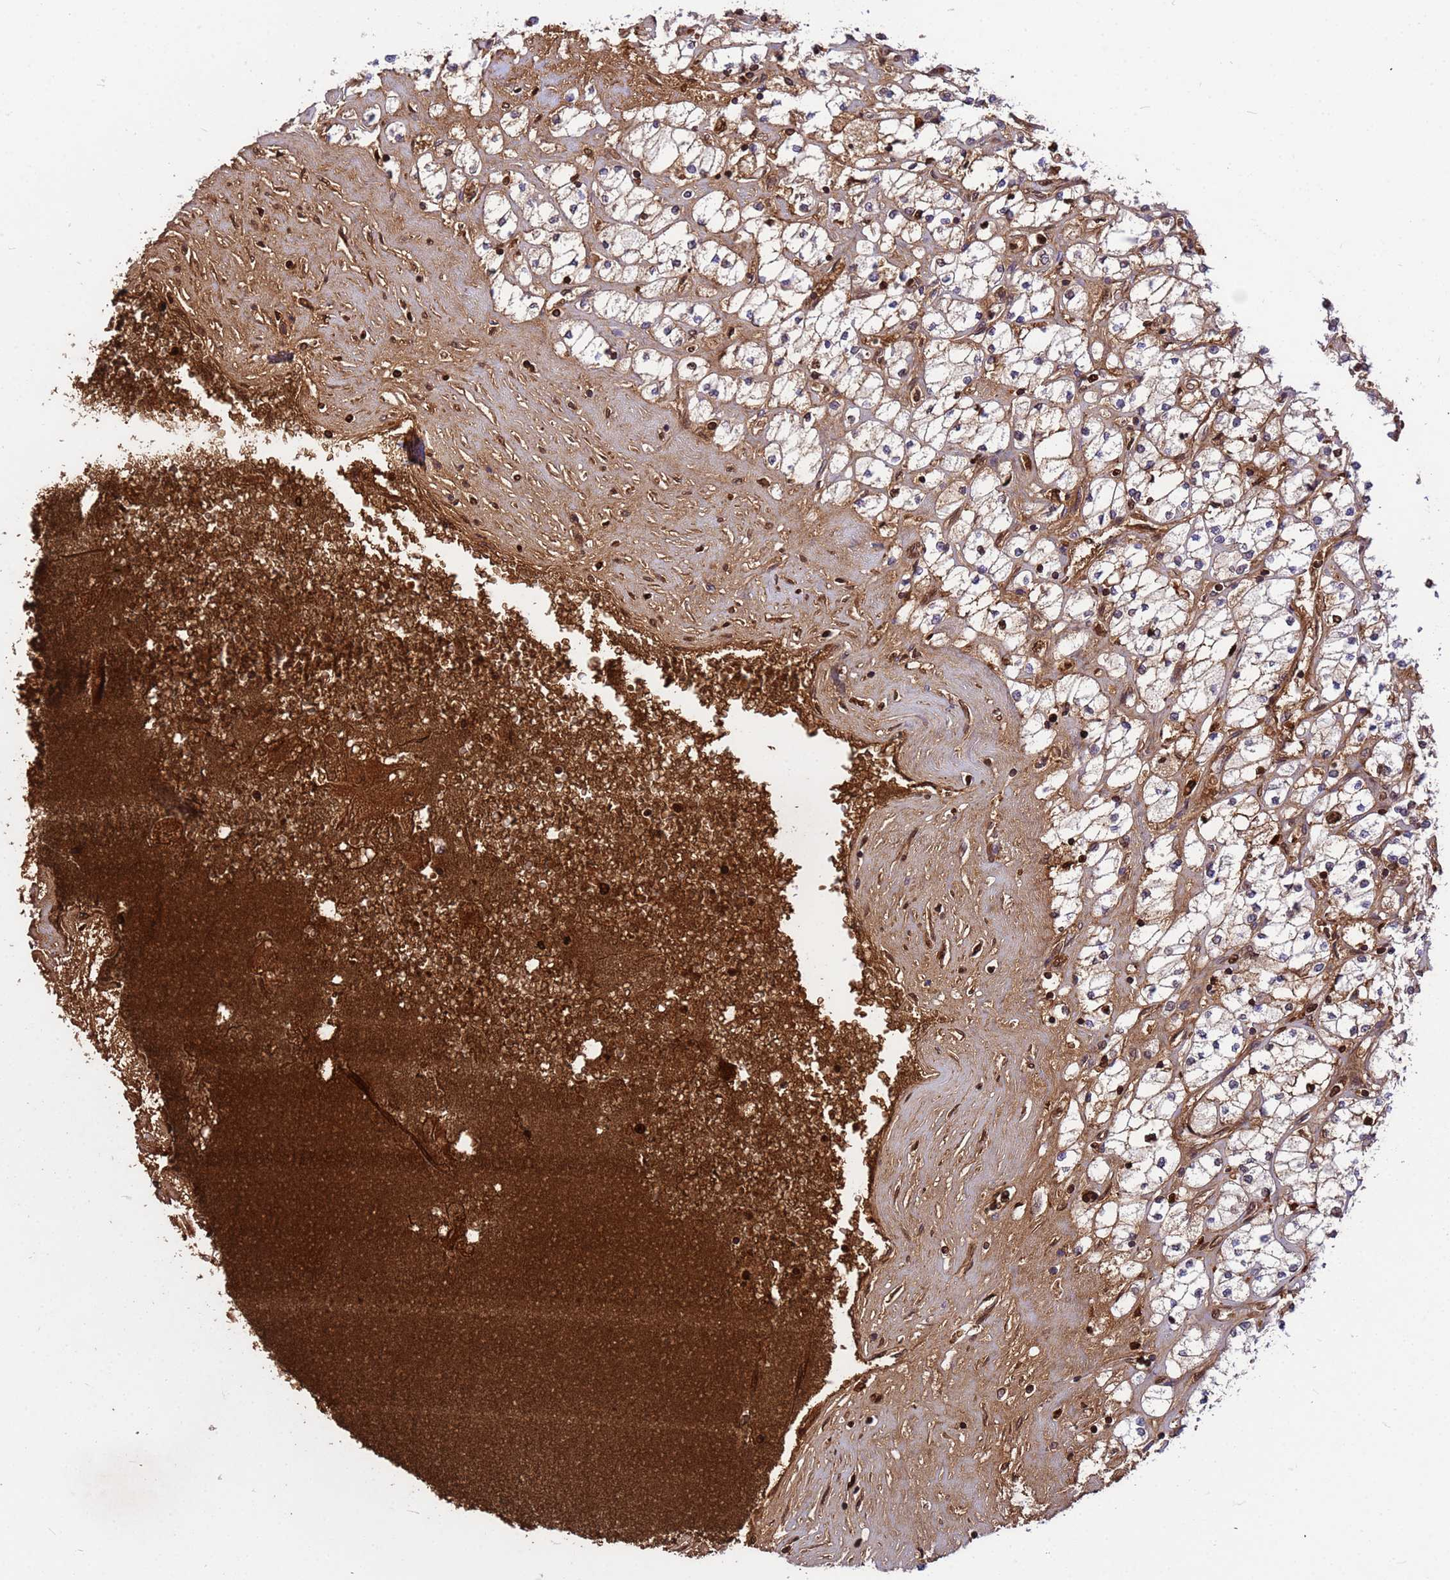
{"staining": {"intensity": "strong", "quantity": "25%-75%", "location": "cytoplasmic/membranous,nuclear"}, "tissue": "renal cancer", "cell_type": "Tumor cells", "image_type": "cancer", "snomed": [{"axis": "morphology", "description": "Adenocarcinoma, NOS"}, {"axis": "topography", "description": "Kidney"}], "caption": "Brown immunohistochemical staining in human renal cancer demonstrates strong cytoplasmic/membranous and nuclear expression in approximately 25%-75% of tumor cells. (DAB IHC with brightfield microscopy, high magnification).", "gene": "ORM1", "patient": {"sex": "male", "age": 80}}